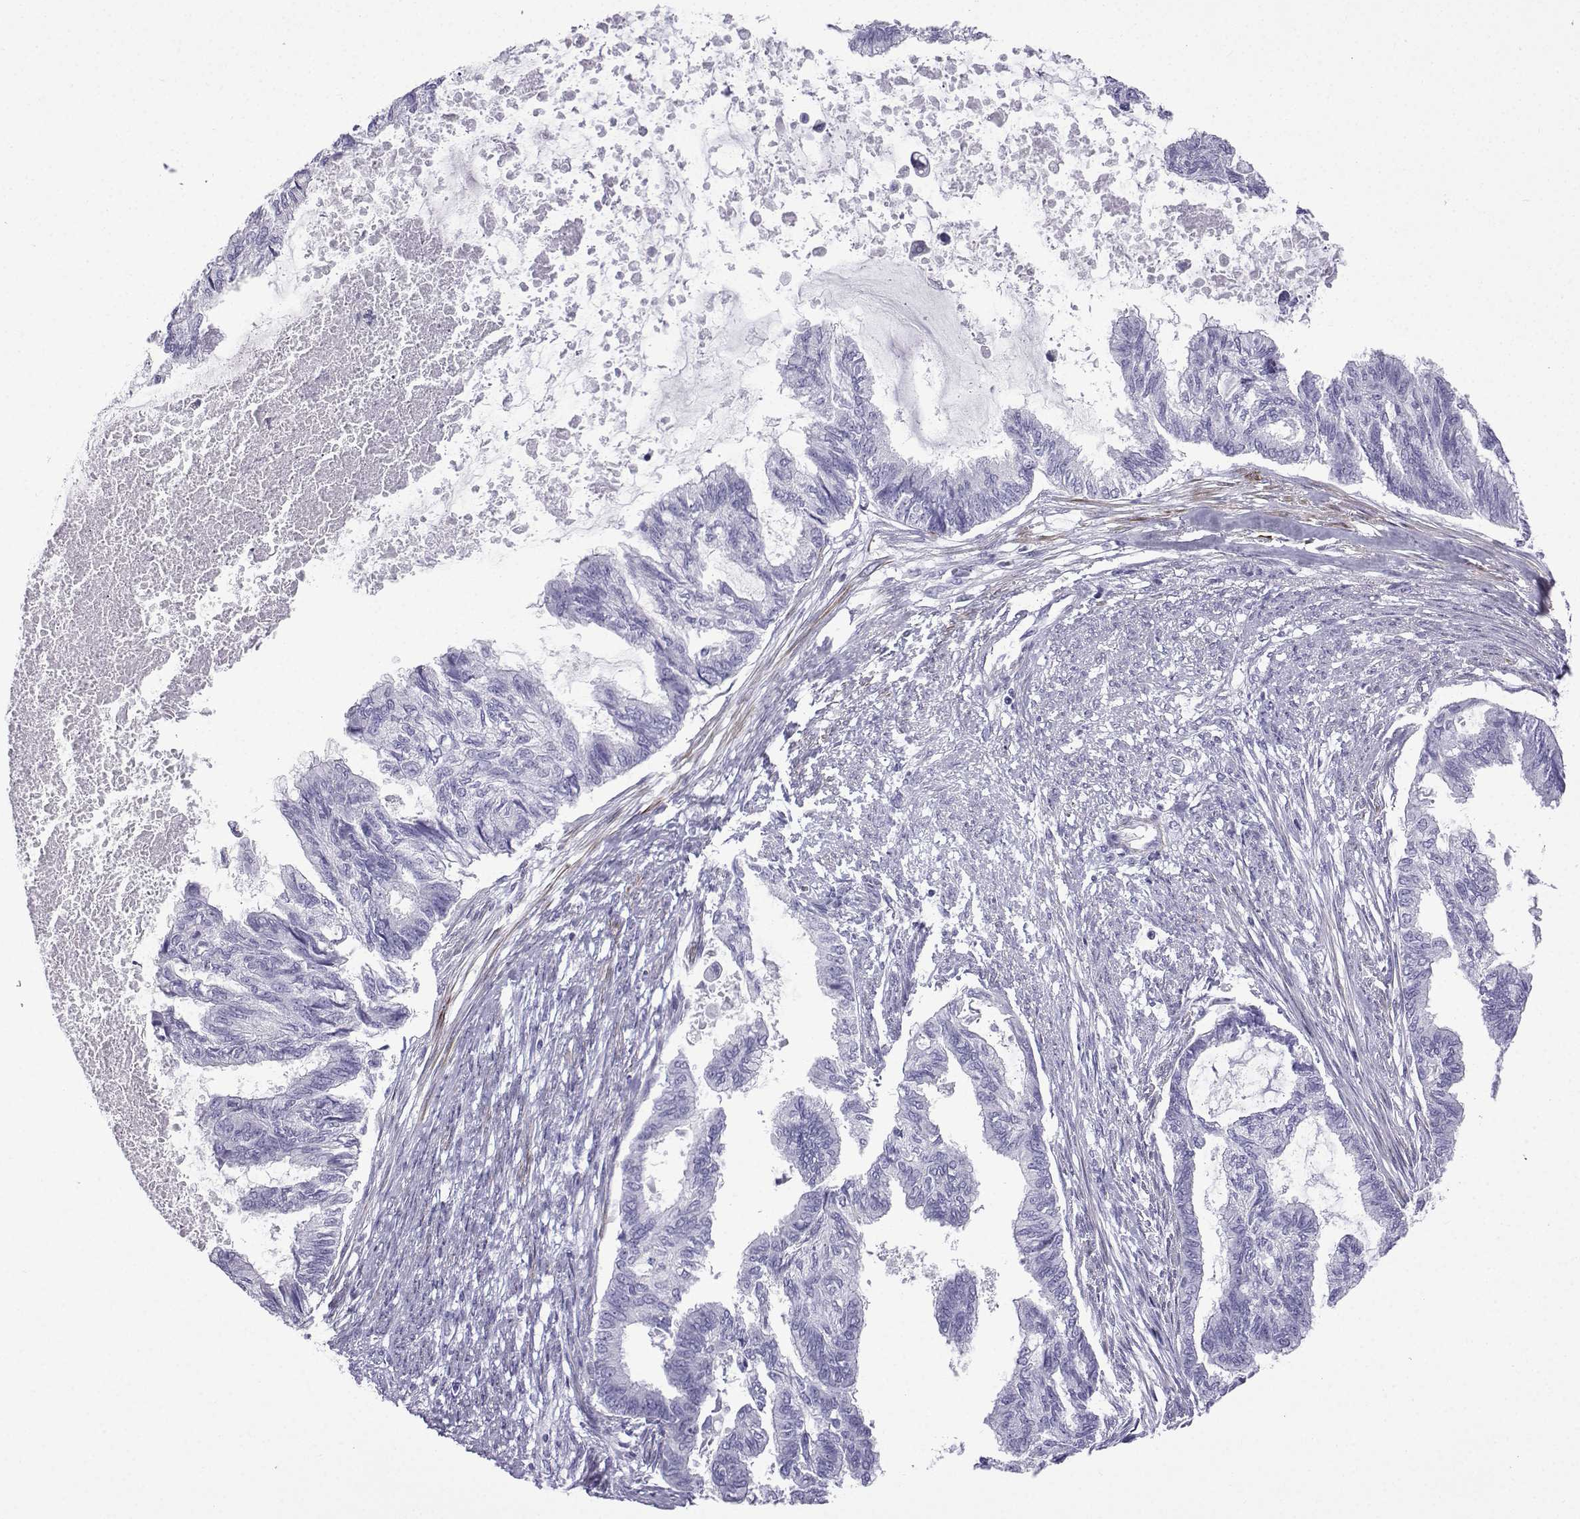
{"staining": {"intensity": "negative", "quantity": "none", "location": "none"}, "tissue": "endometrial cancer", "cell_type": "Tumor cells", "image_type": "cancer", "snomed": [{"axis": "morphology", "description": "Adenocarcinoma, NOS"}, {"axis": "topography", "description": "Endometrium"}], "caption": "DAB (3,3'-diaminobenzidine) immunohistochemical staining of endometrial cancer shows no significant positivity in tumor cells.", "gene": "KCNF1", "patient": {"sex": "female", "age": 86}}